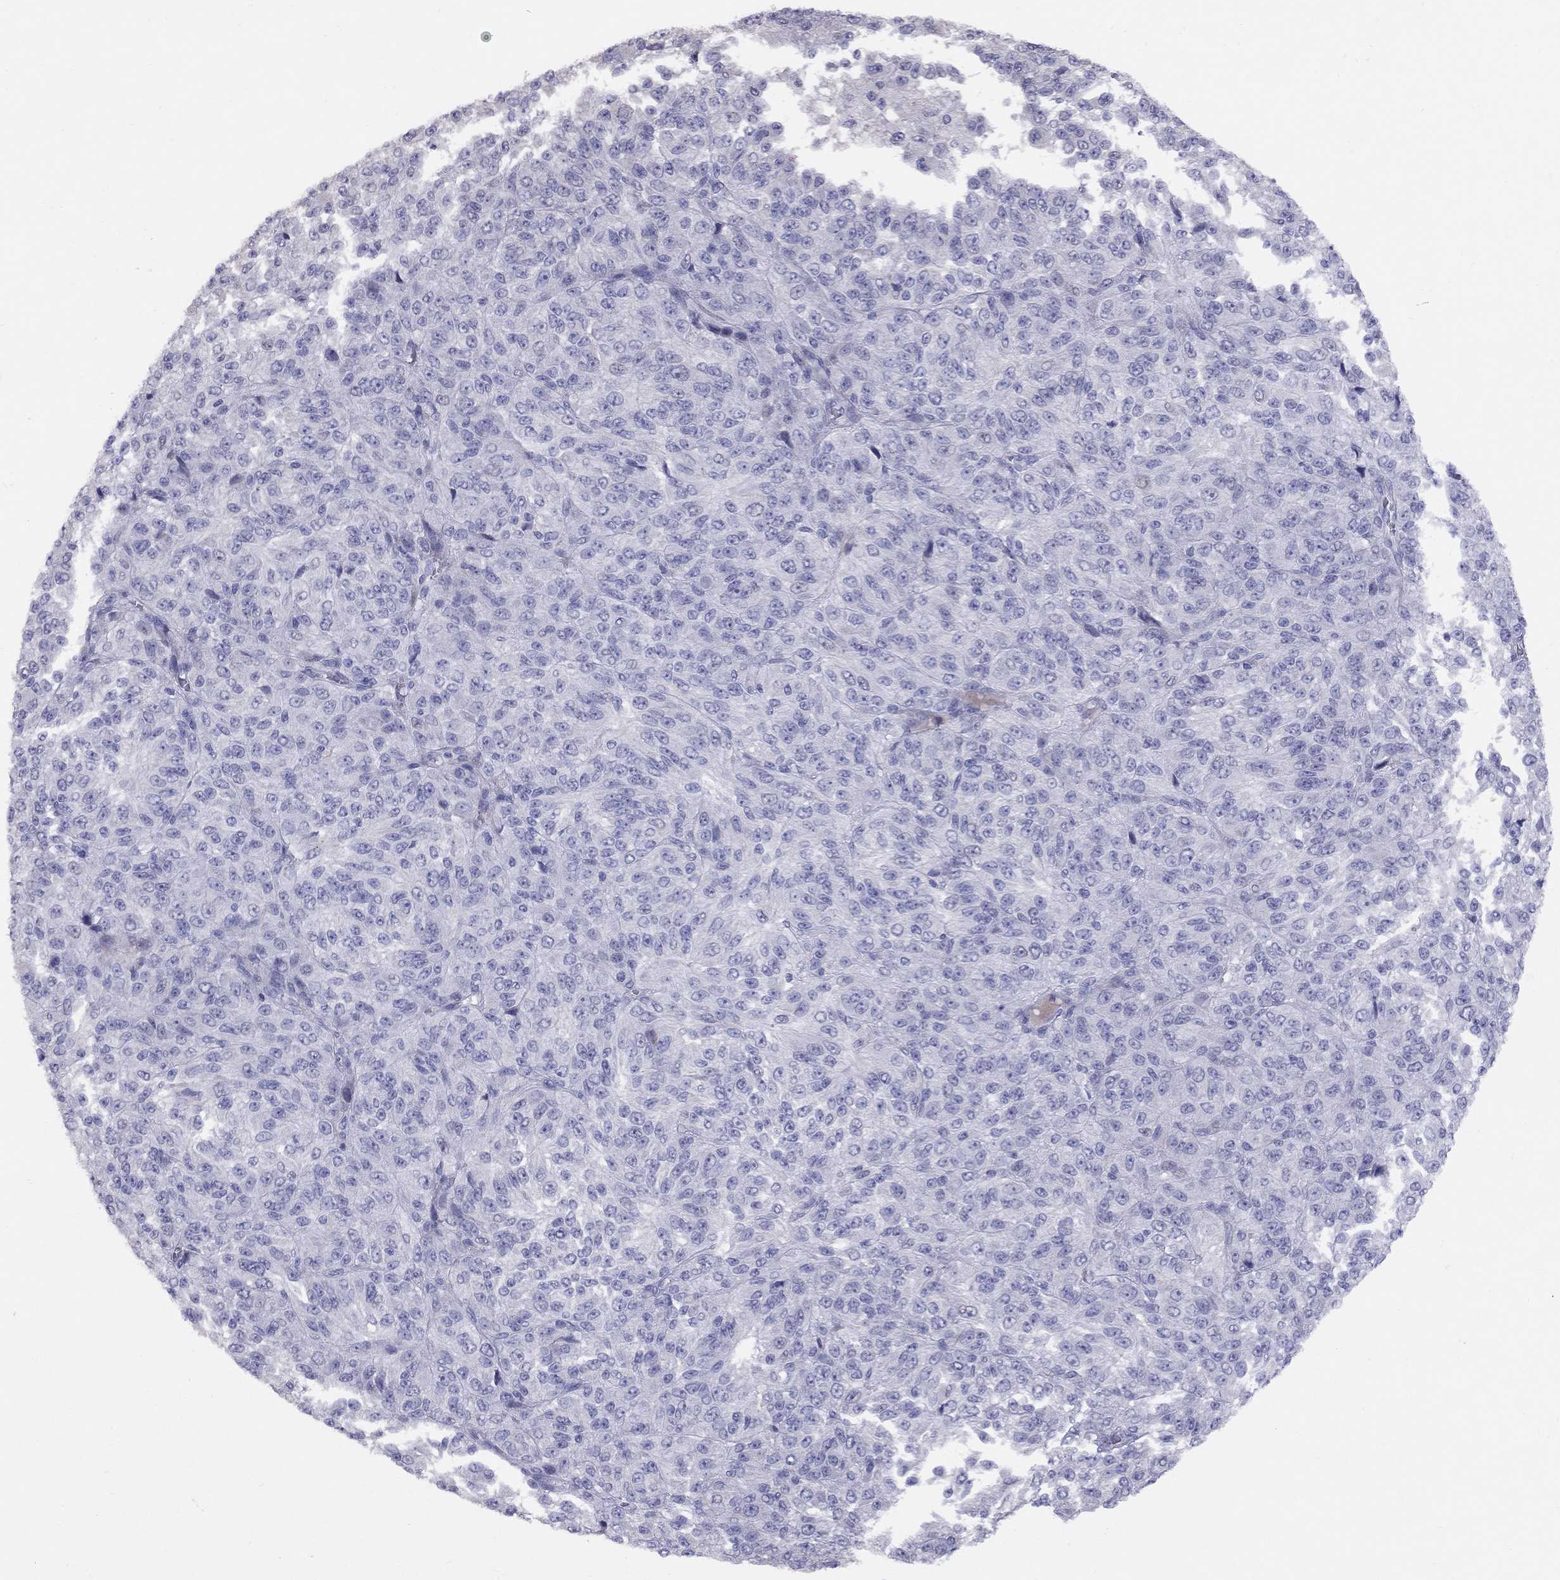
{"staining": {"intensity": "negative", "quantity": "none", "location": "none"}, "tissue": "melanoma", "cell_type": "Tumor cells", "image_type": "cancer", "snomed": [{"axis": "morphology", "description": "Malignant melanoma, Metastatic site"}, {"axis": "topography", "description": "Brain"}], "caption": "Protein analysis of melanoma displays no significant positivity in tumor cells.", "gene": "MAGEB4", "patient": {"sex": "female", "age": 56}}